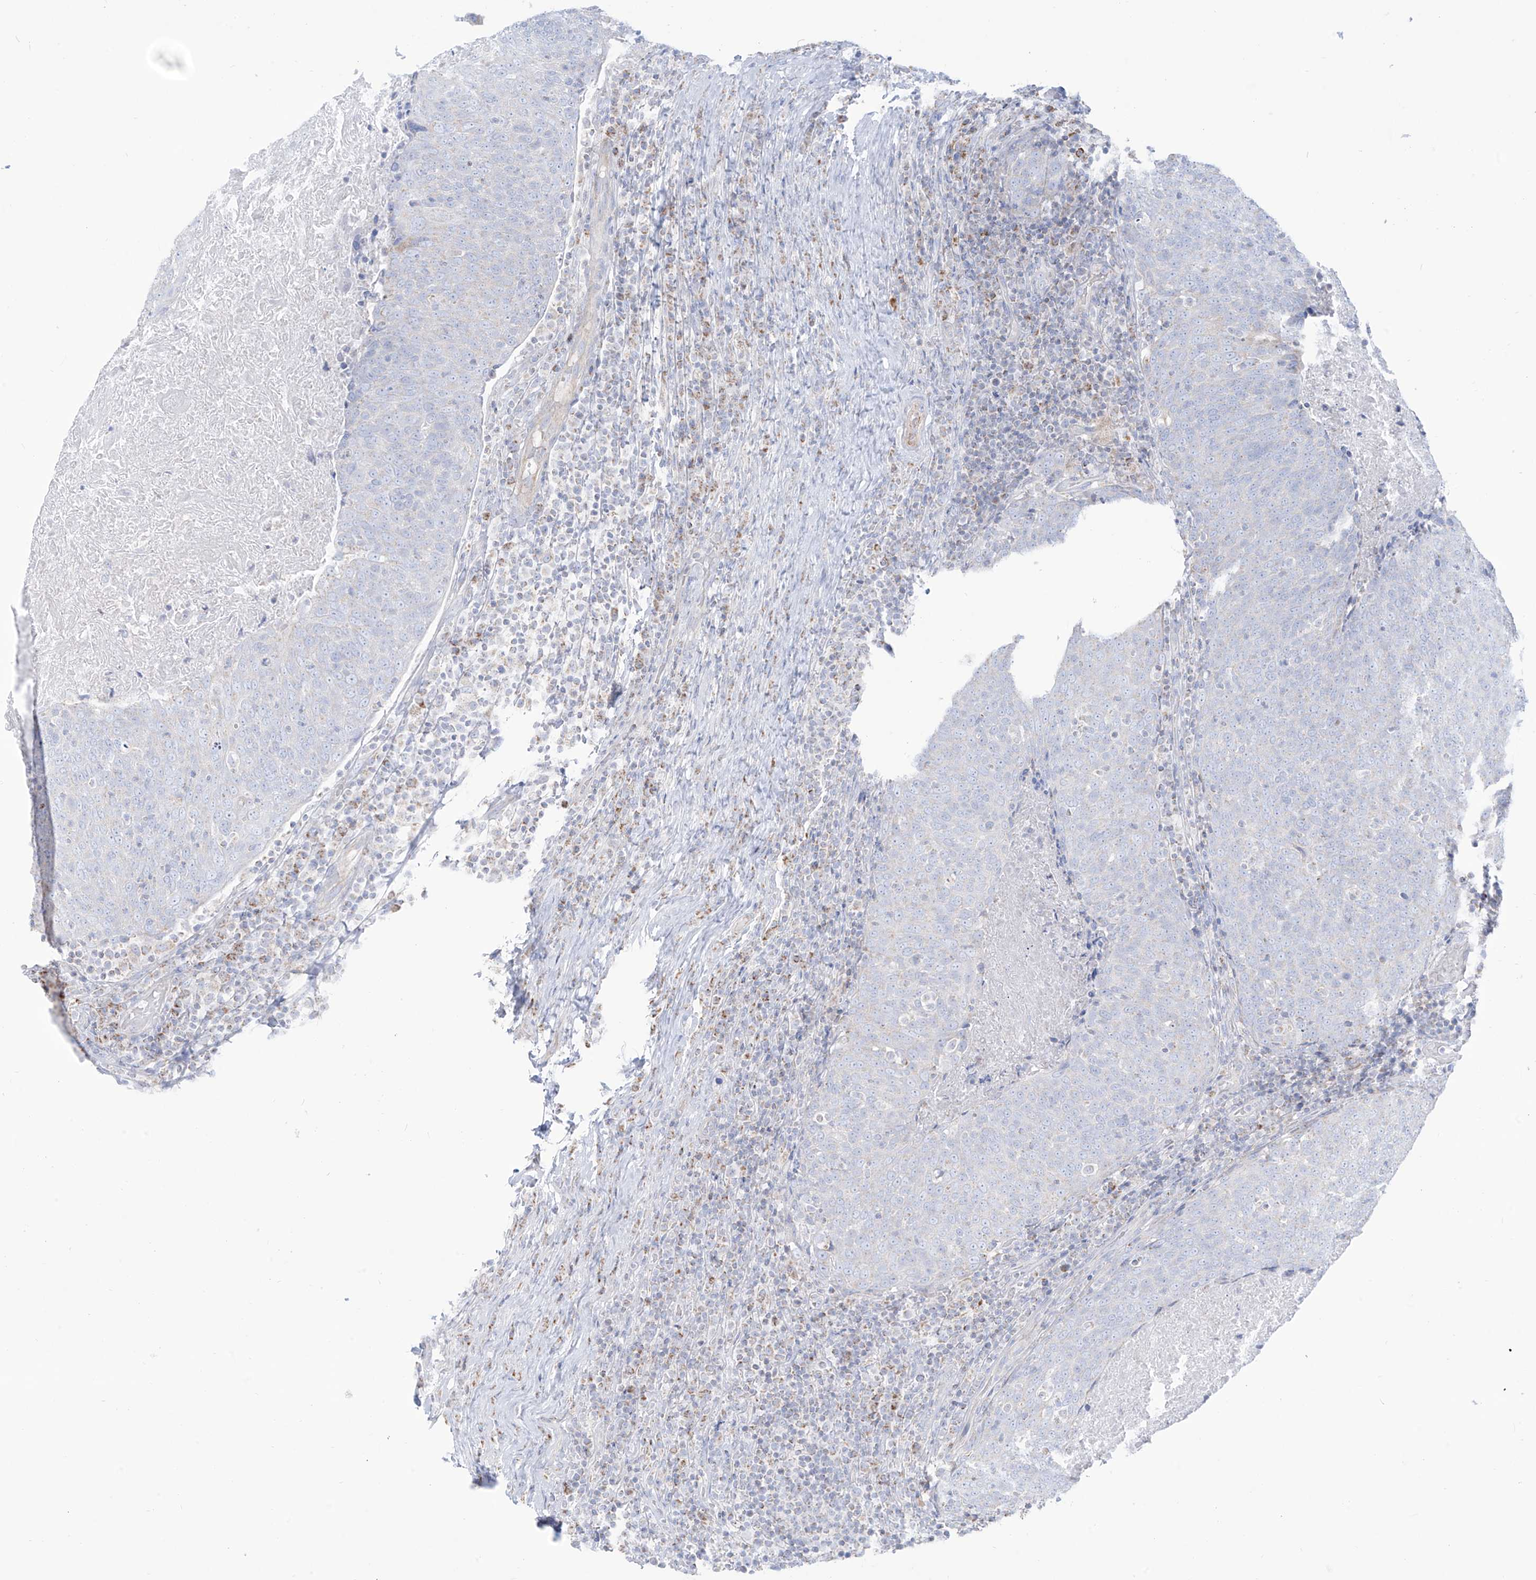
{"staining": {"intensity": "negative", "quantity": "none", "location": "none"}, "tissue": "head and neck cancer", "cell_type": "Tumor cells", "image_type": "cancer", "snomed": [{"axis": "morphology", "description": "Squamous cell carcinoma, NOS"}, {"axis": "morphology", "description": "Squamous cell carcinoma, metastatic, NOS"}, {"axis": "topography", "description": "Lymph node"}, {"axis": "topography", "description": "Head-Neck"}], "caption": "Tumor cells show no significant protein staining in head and neck cancer (metastatic squamous cell carcinoma).", "gene": "SLC26A3", "patient": {"sex": "male", "age": 62}}